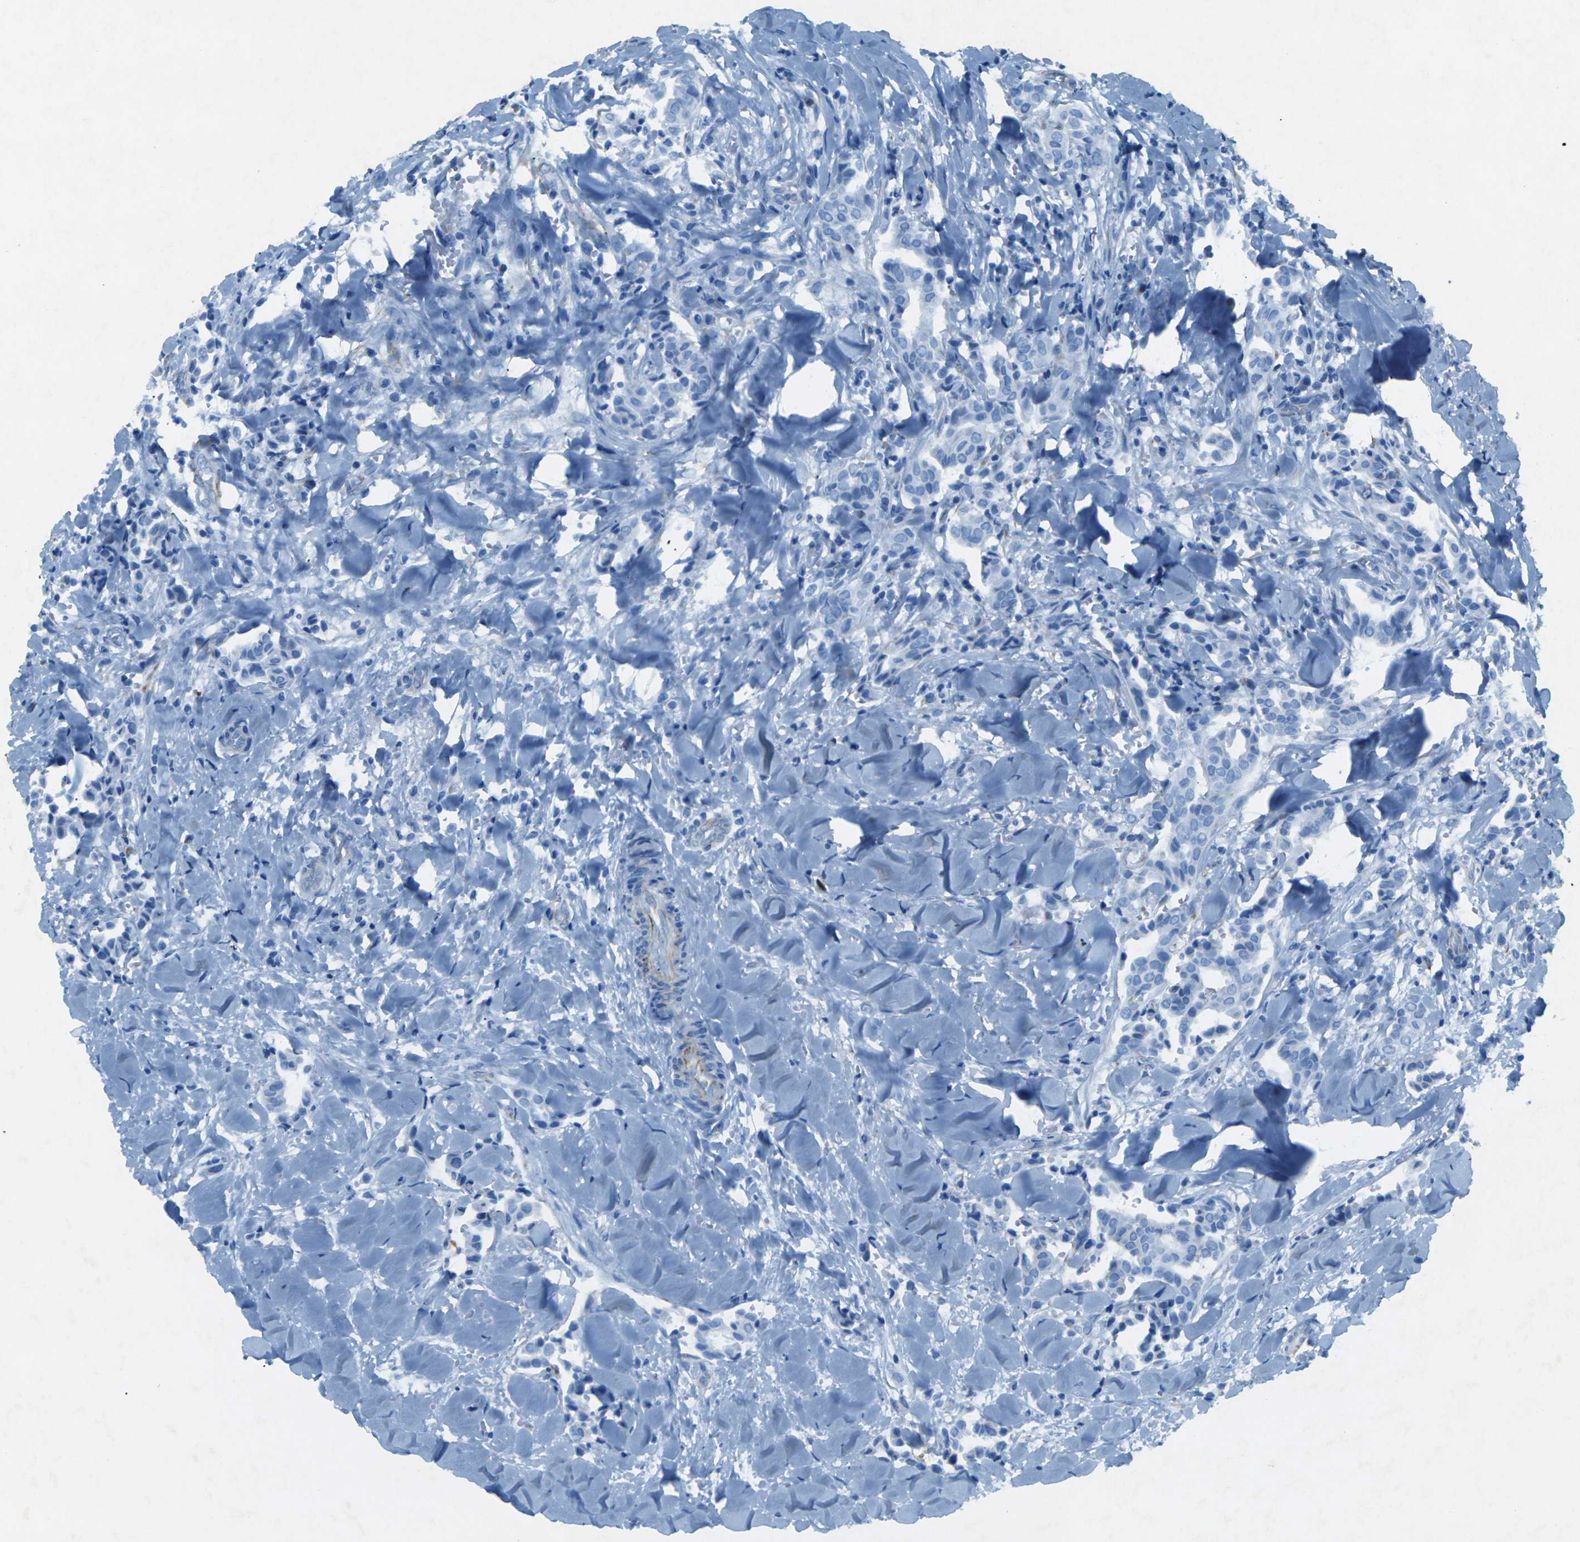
{"staining": {"intensity": "negative", "quantity": "none", "location": "none"}, "tissue": "head and neck cancer", "cell_type": "Tumor cells", "image_type": "cancer", "snomed": [{"axis": "morphology", "description": "Adenocarcinoma, NOS"}, {"axis": "topography", "description": "Salivary gland"}, {"axis": "topography", "description": "Head-Neck"}], "caption": "High power microscopy image of an IHC photomicrograph of head and neck adenocarcinoma, revealing no significant staining in tumor cells.", "gene": "SORT1", "patient": {"sex": "female", "age": 59}}